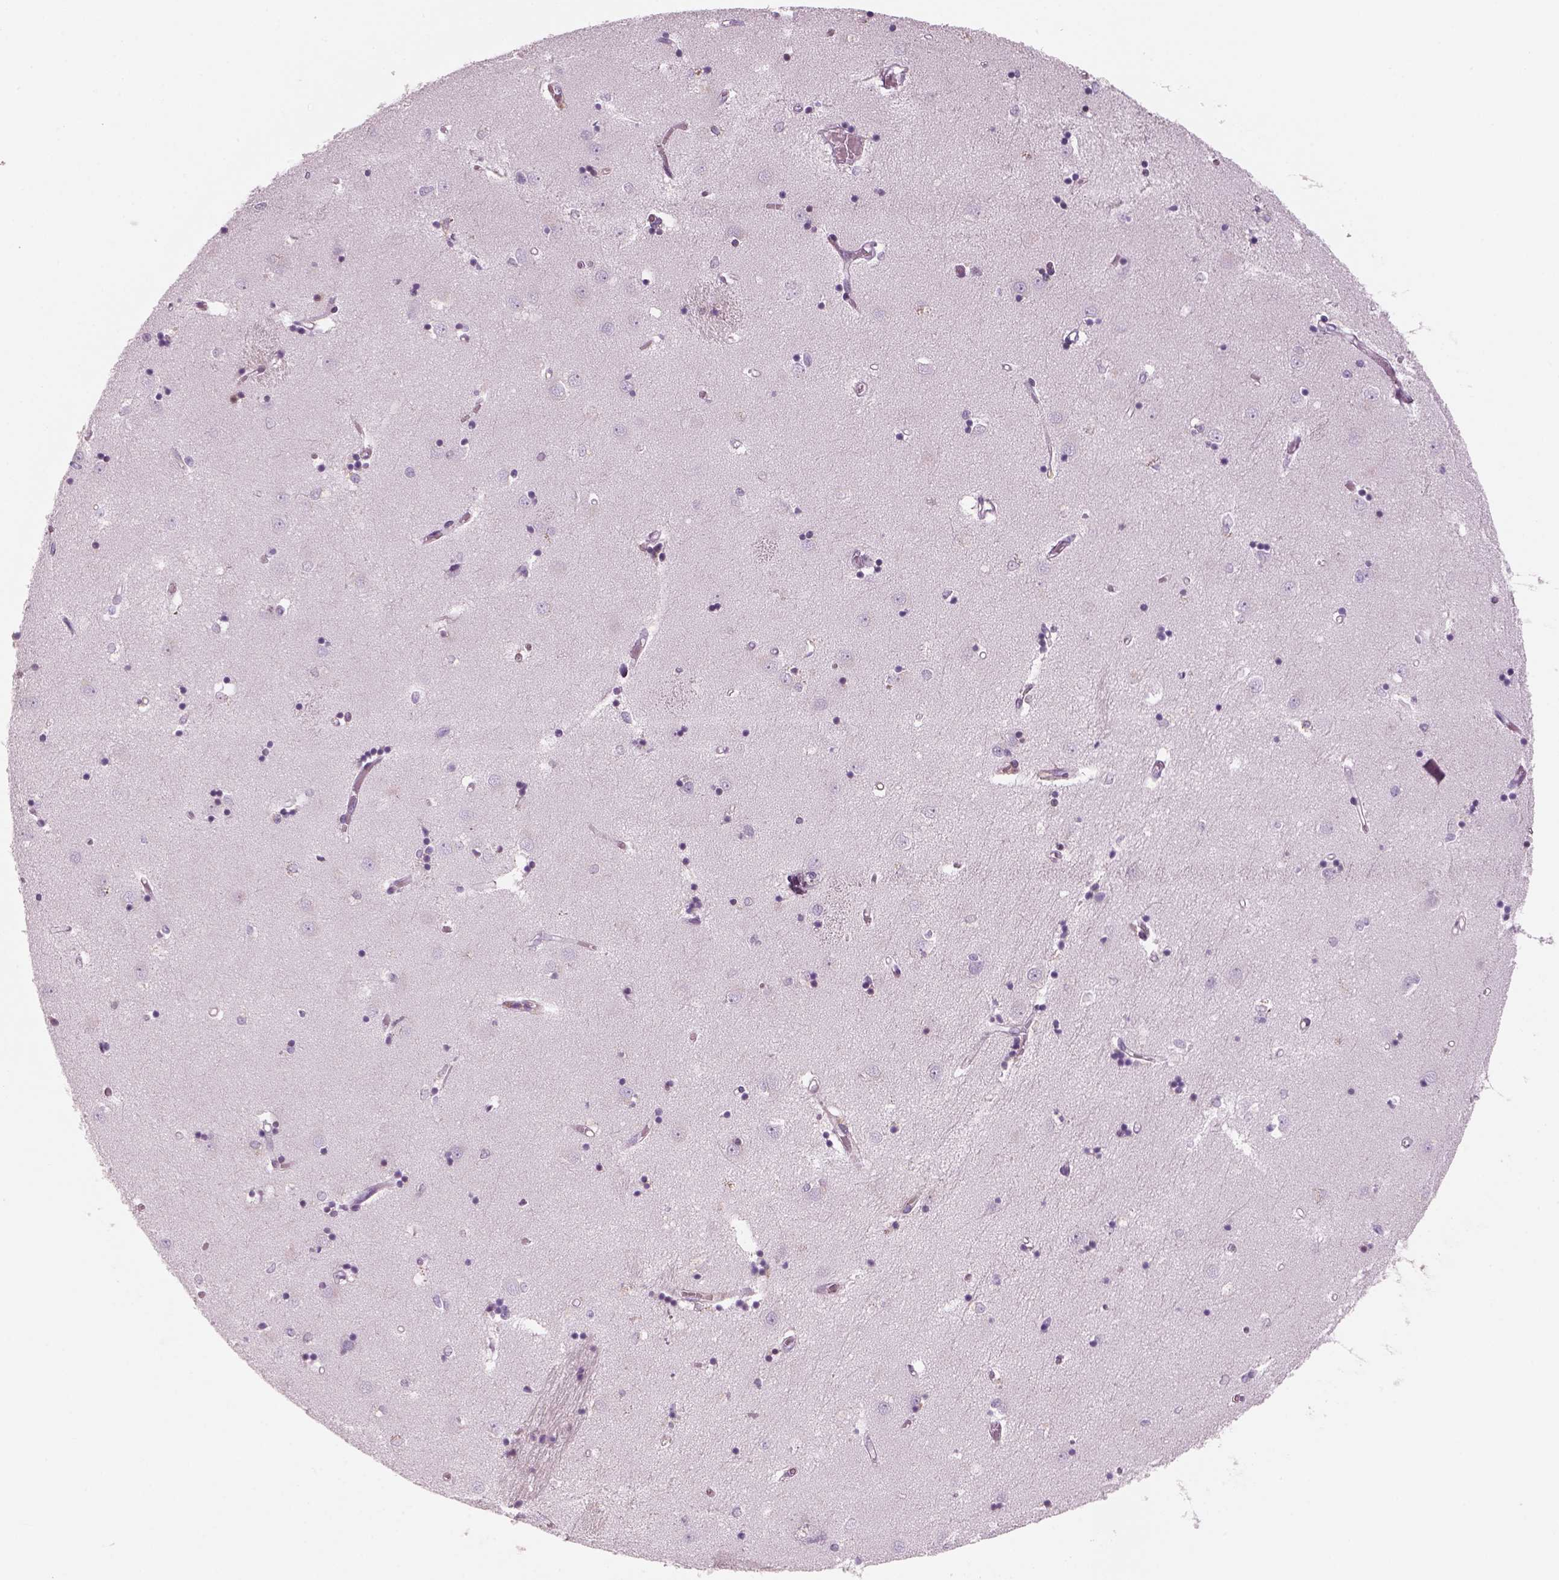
{"staining": {"intensity": "negative", "quantity": "none", "location": "none"}, "tissue": "caudate", "cell_type": "Glial cells", "image_type": "normal", "snomed": [{"axis": "morphology", "description": "Normal tissue, NOS"}, {"axis": "topography", "description": "Lateral ventricle wall"}], "caption": "This photomicrograph is of normal caudate stained with IHC to label a protein in brown with the nuclei are counter-stained blue. There is no positivity in glial cells. (DAB (3,3'-diaminobenzidine) immunohistochemistry (IHC), high magnification).", "gene": "SLC1A7", "patient": {"sex": "male", "age": 54}}